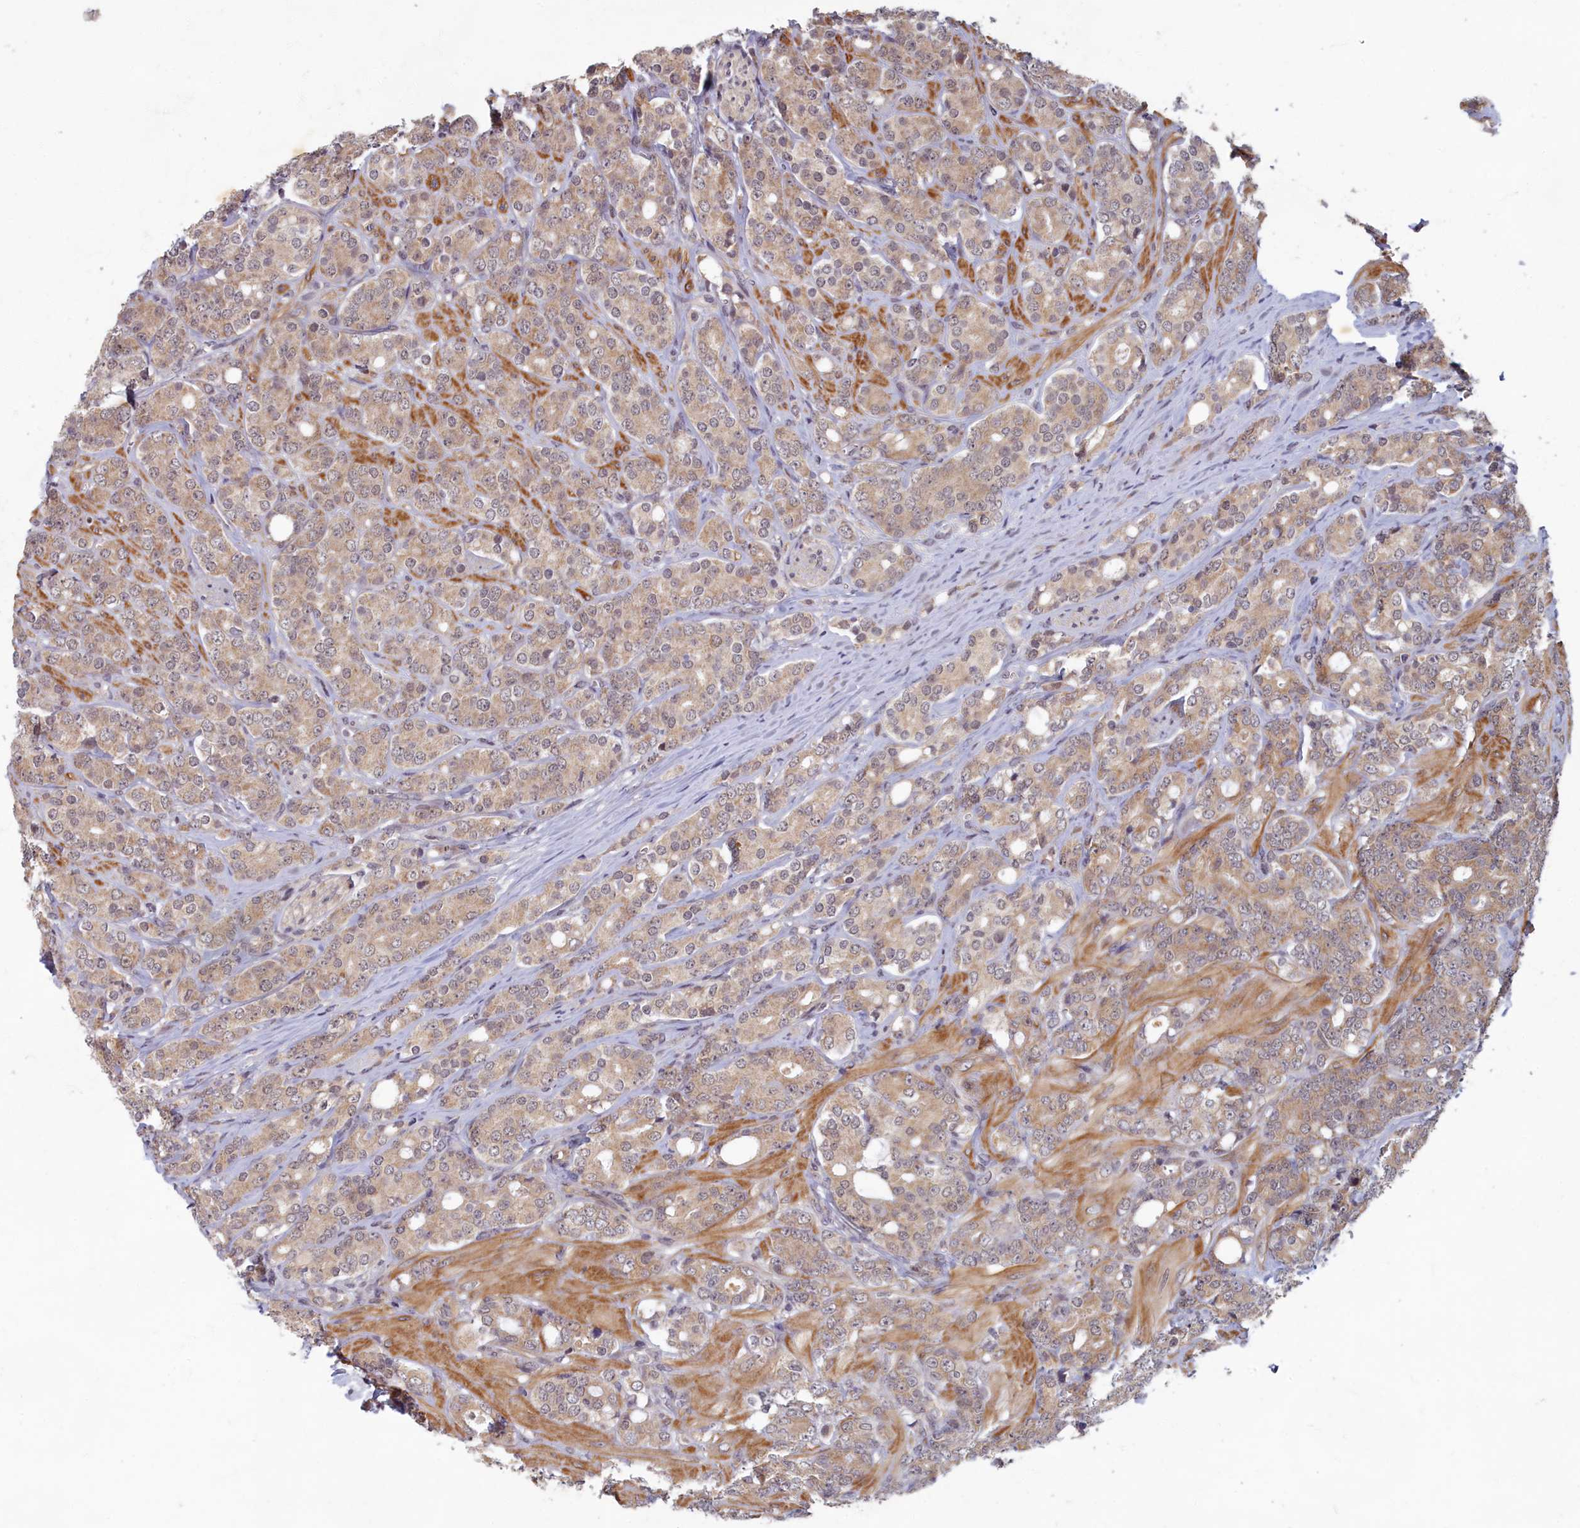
{"staining": {"intensity": "weak", "quantity": ">75%", "location": "cytoplasmic/membranous"}, "tissue": "prostate cancer", "cell_type": "Tumor cells", "image_type": "cancer", "snomed": [{"axis": "morphology", "description": "Adenocarcinoma, High grade"}, {"axis": "topography", "description": "Prostate"}], "caption": "Human prostate cancer stained with a brown dye shows weak cytoplasmic/membranous positive positivity in about >75% of tumor cells.", "gene": "EARS2", "patient": {"sex": "male", "age": 62}}